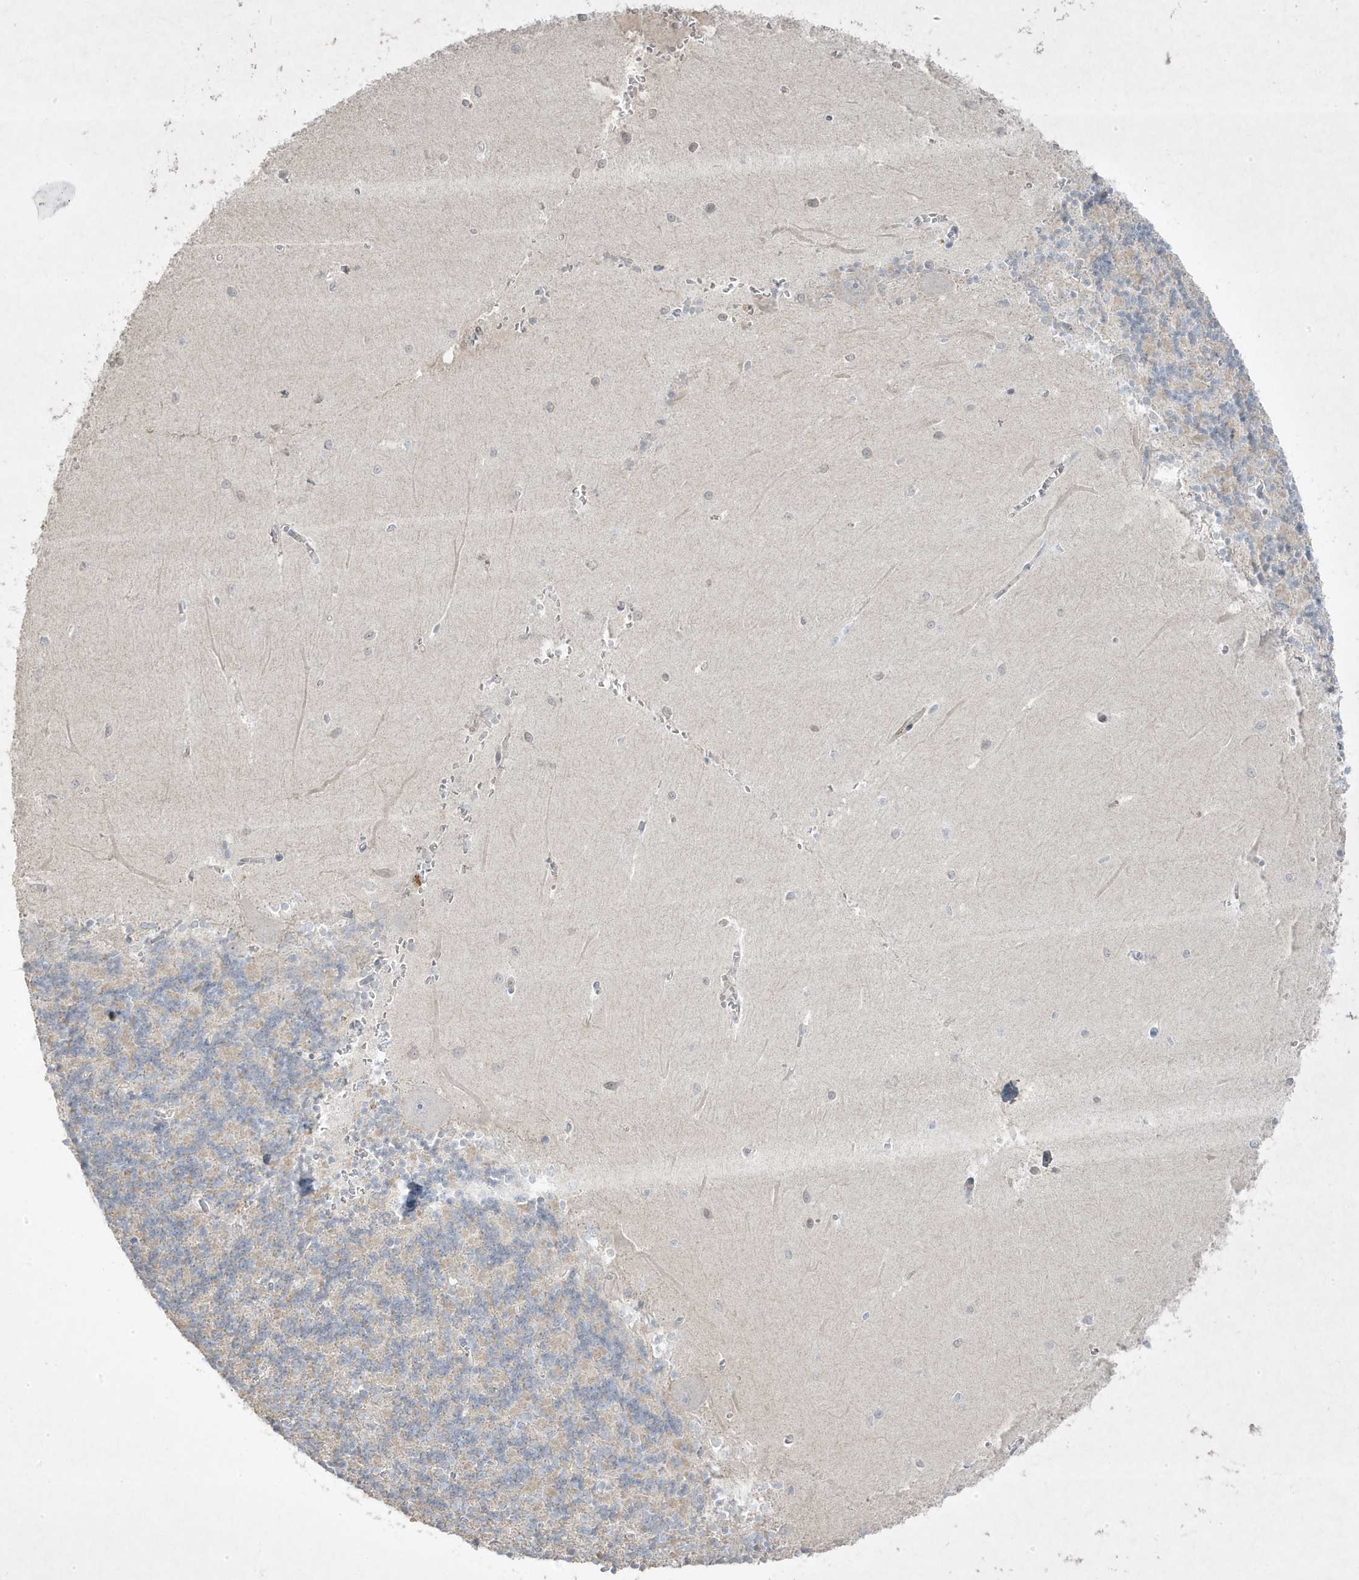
{"staining": {"intensity": "negative", "quantity": "none", "location": "none"}, "tissue": "cerebellum", "cell_type": "Cells in granular layer", "image_type": "normal", "snomed": [{"axis": "morphology", "description": "Normal tissue, NOS"}, {"axis": "topography", "description": "Cerebellum"}], "caption": "Cells in granular layer show no significant positivity in unremarkable cerebellum. (DAB immunohistochemistry (IHC) visualized using brightfield microscopy, high magnification).", "gene": "RGL4", "patient": {"sex": "male", "age": 37}}